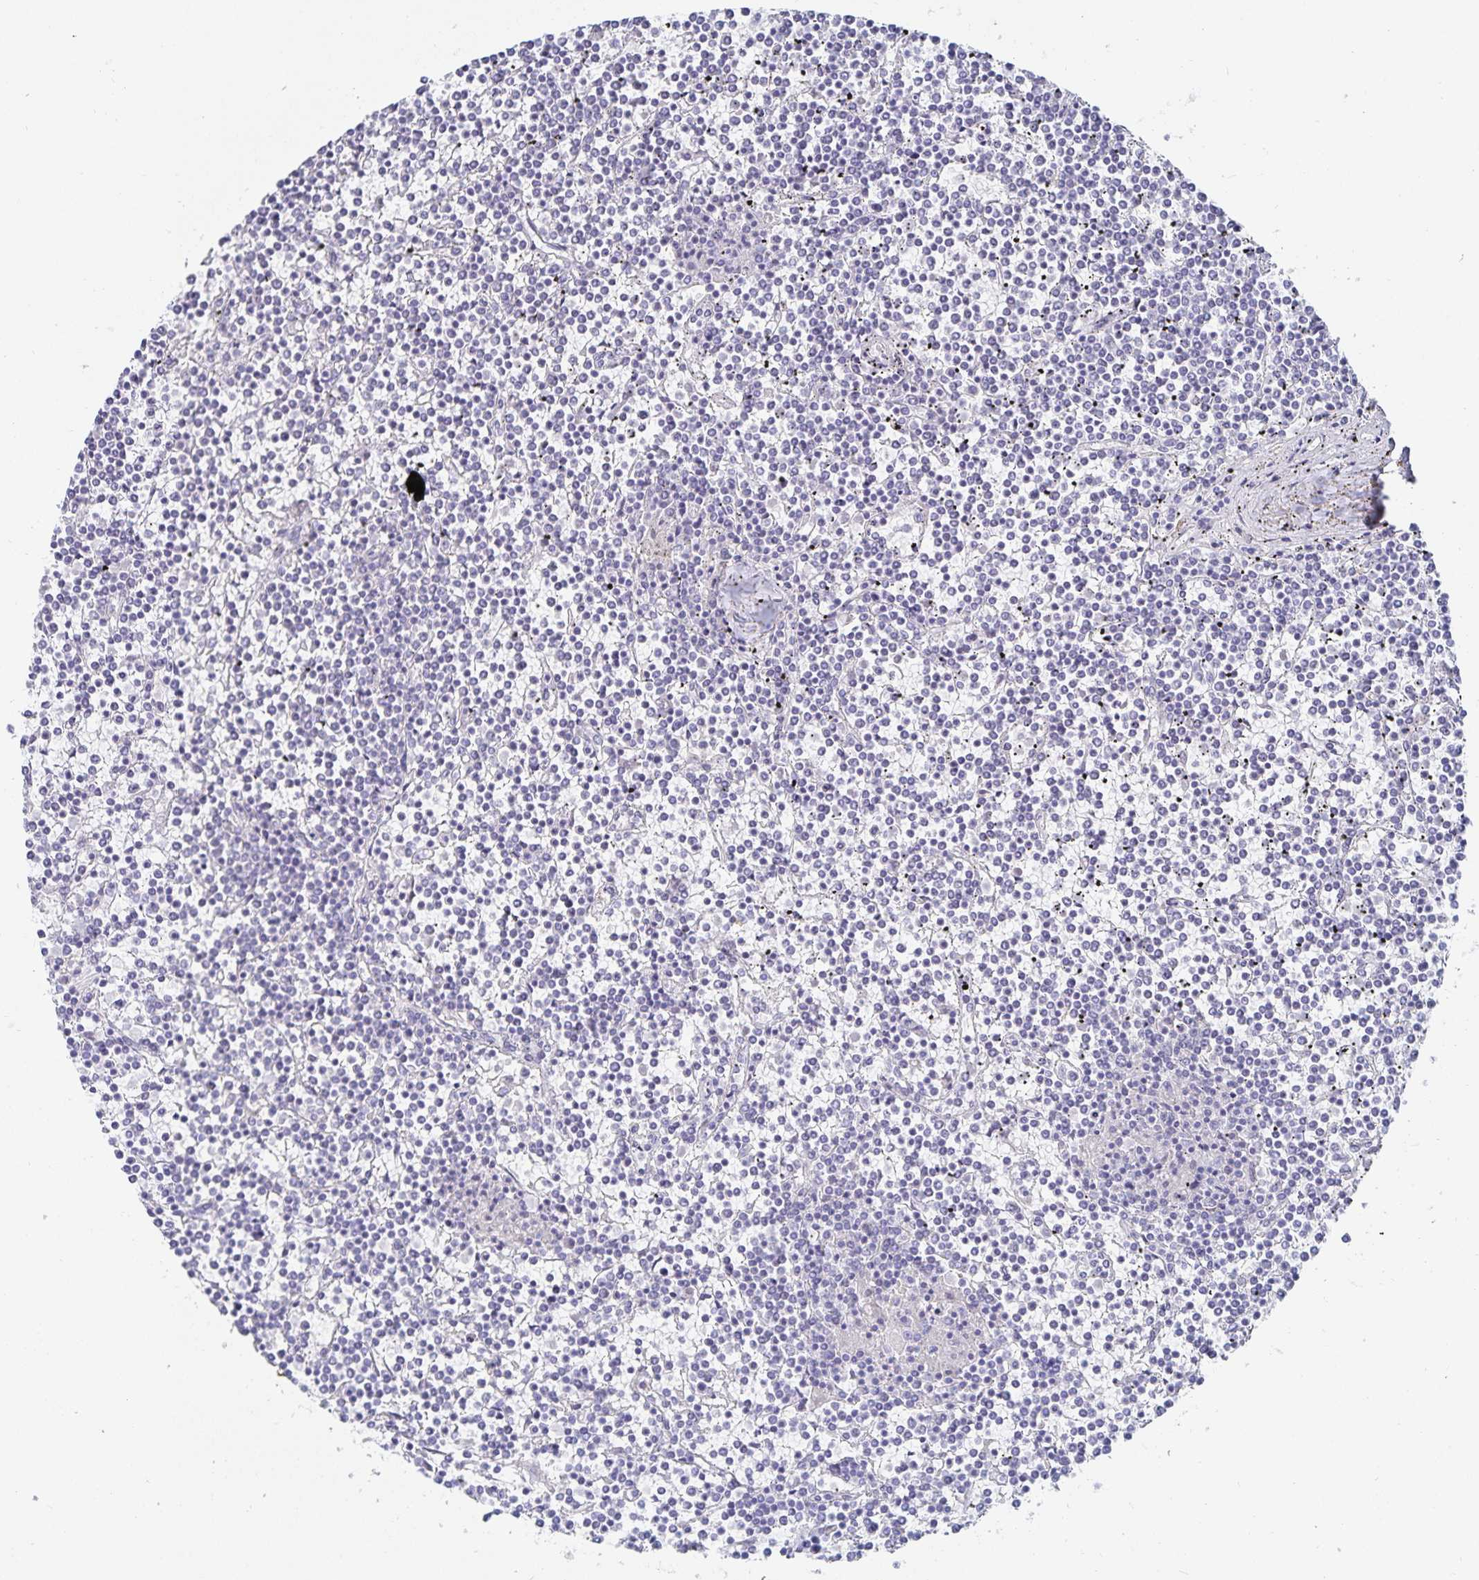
{"staining": {"intensity": "negative", "quantity": "none", "location": "none"}, "tissue": "lymphoma", "cell_type": "Tumor cells", "image_type": "cancer", "snomed": [{"axis": "morphology", "description": "Malignant lymphoma, non-Hodgkin's type, Low grade"}, {"axis": "topography", "description": "Spleen"}], "caption": "IHC micrograph of neoplastic tissue: human lymphoma stained with DAB shows no significant protein positivity in tumor cells.", "gene": "SFTPA1", "patient": {"sex": "female", "age": 19}}